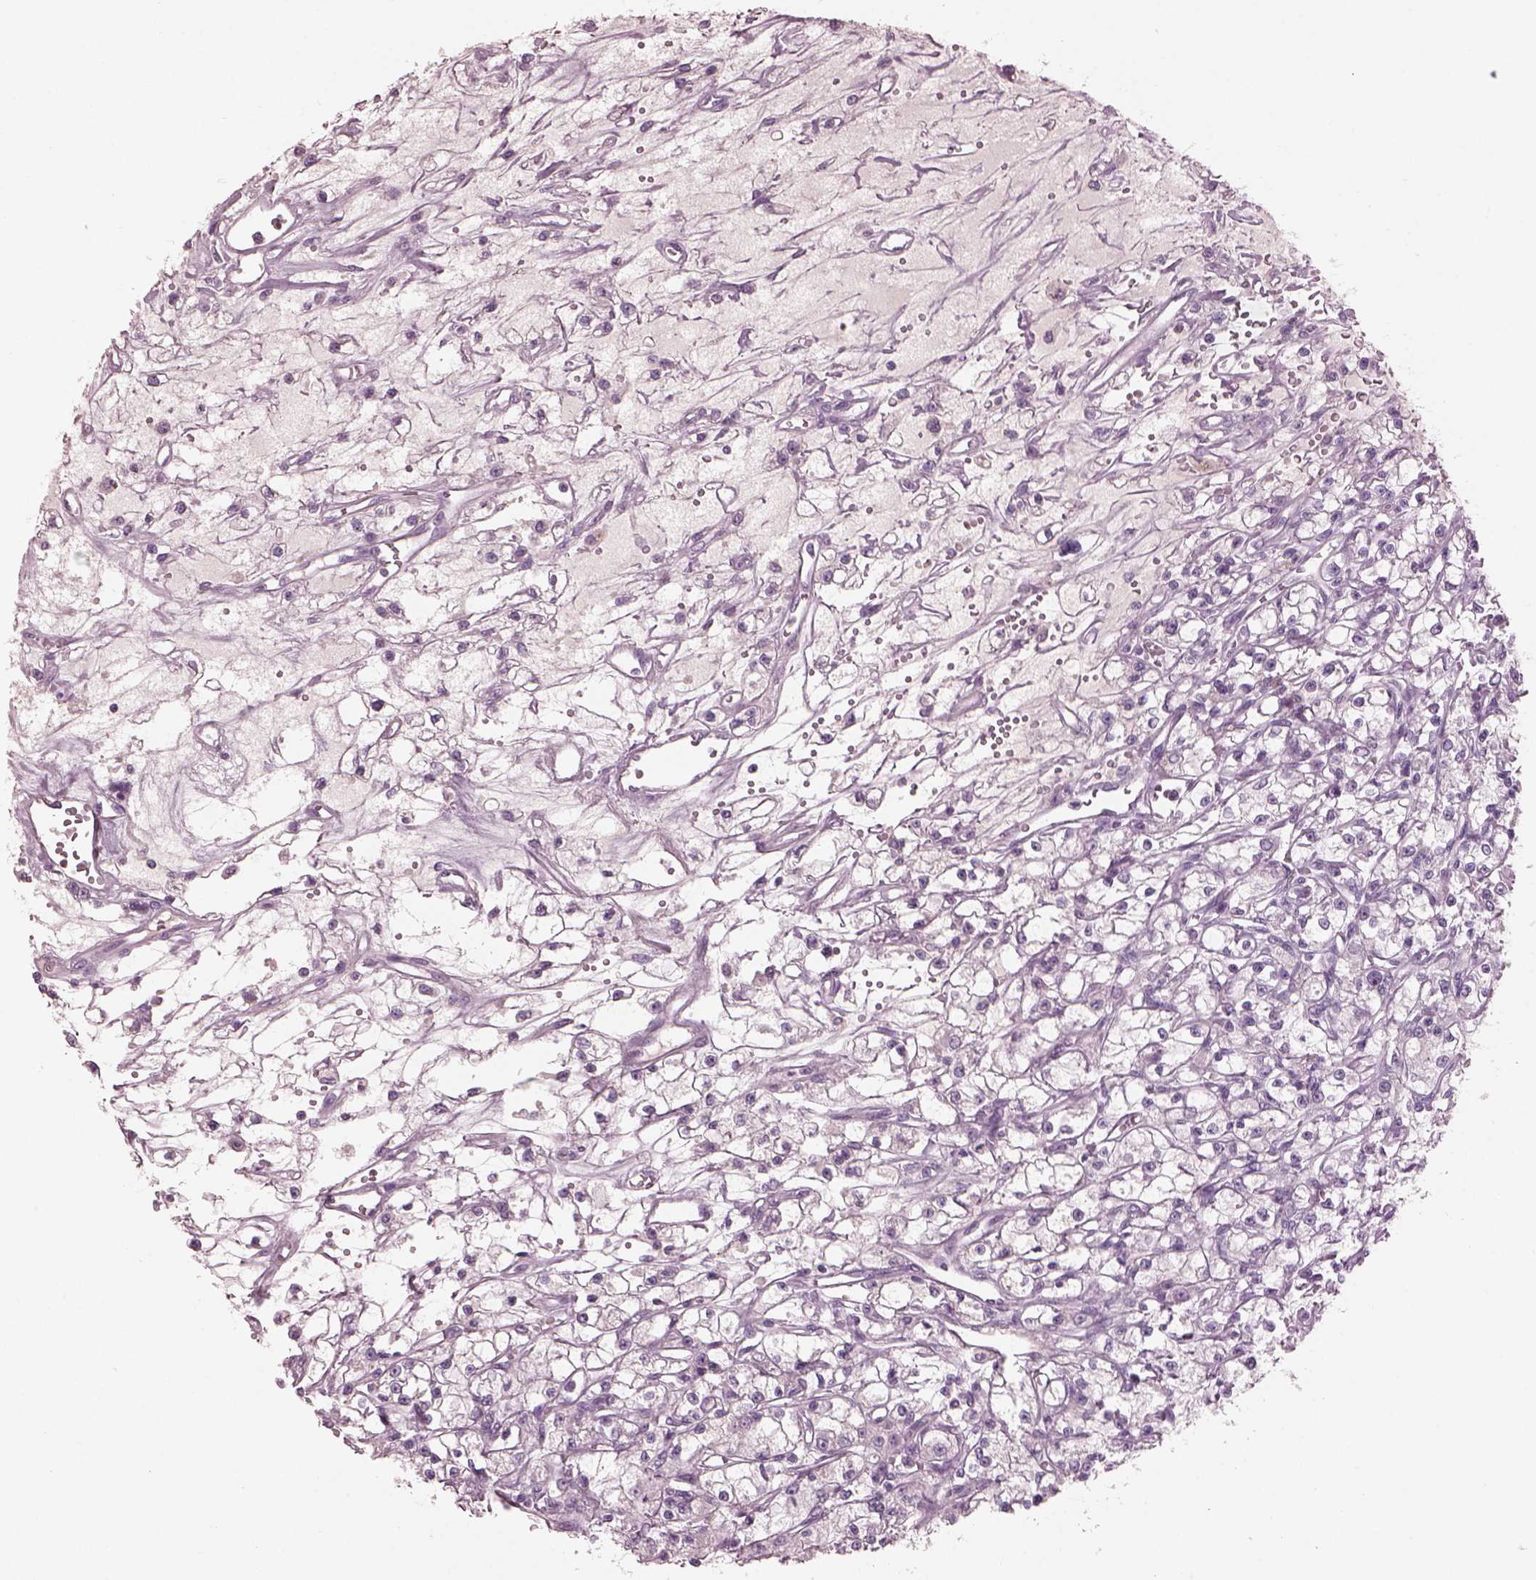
{"staining": {"intensity": "negative", "quantity": "none", "location": "none"}, "tissue": "renal cancer", "cell_type": "Tumor cells", "image_type": "cancer", "snomed": [{"axis": "morphology", "description": "Adenocarcinoma, NOS"}, {"axis": "topography", "description": "Kidney"}], "caption": "This is a photomicrograph of IHC staining of adenocarcinoma (renal), which shows no expression in tumor cells. (IHC, brightfield microscopy, high magnification).", "gene": "PACRG", "patient": {"sex": "female", "age": 59}}